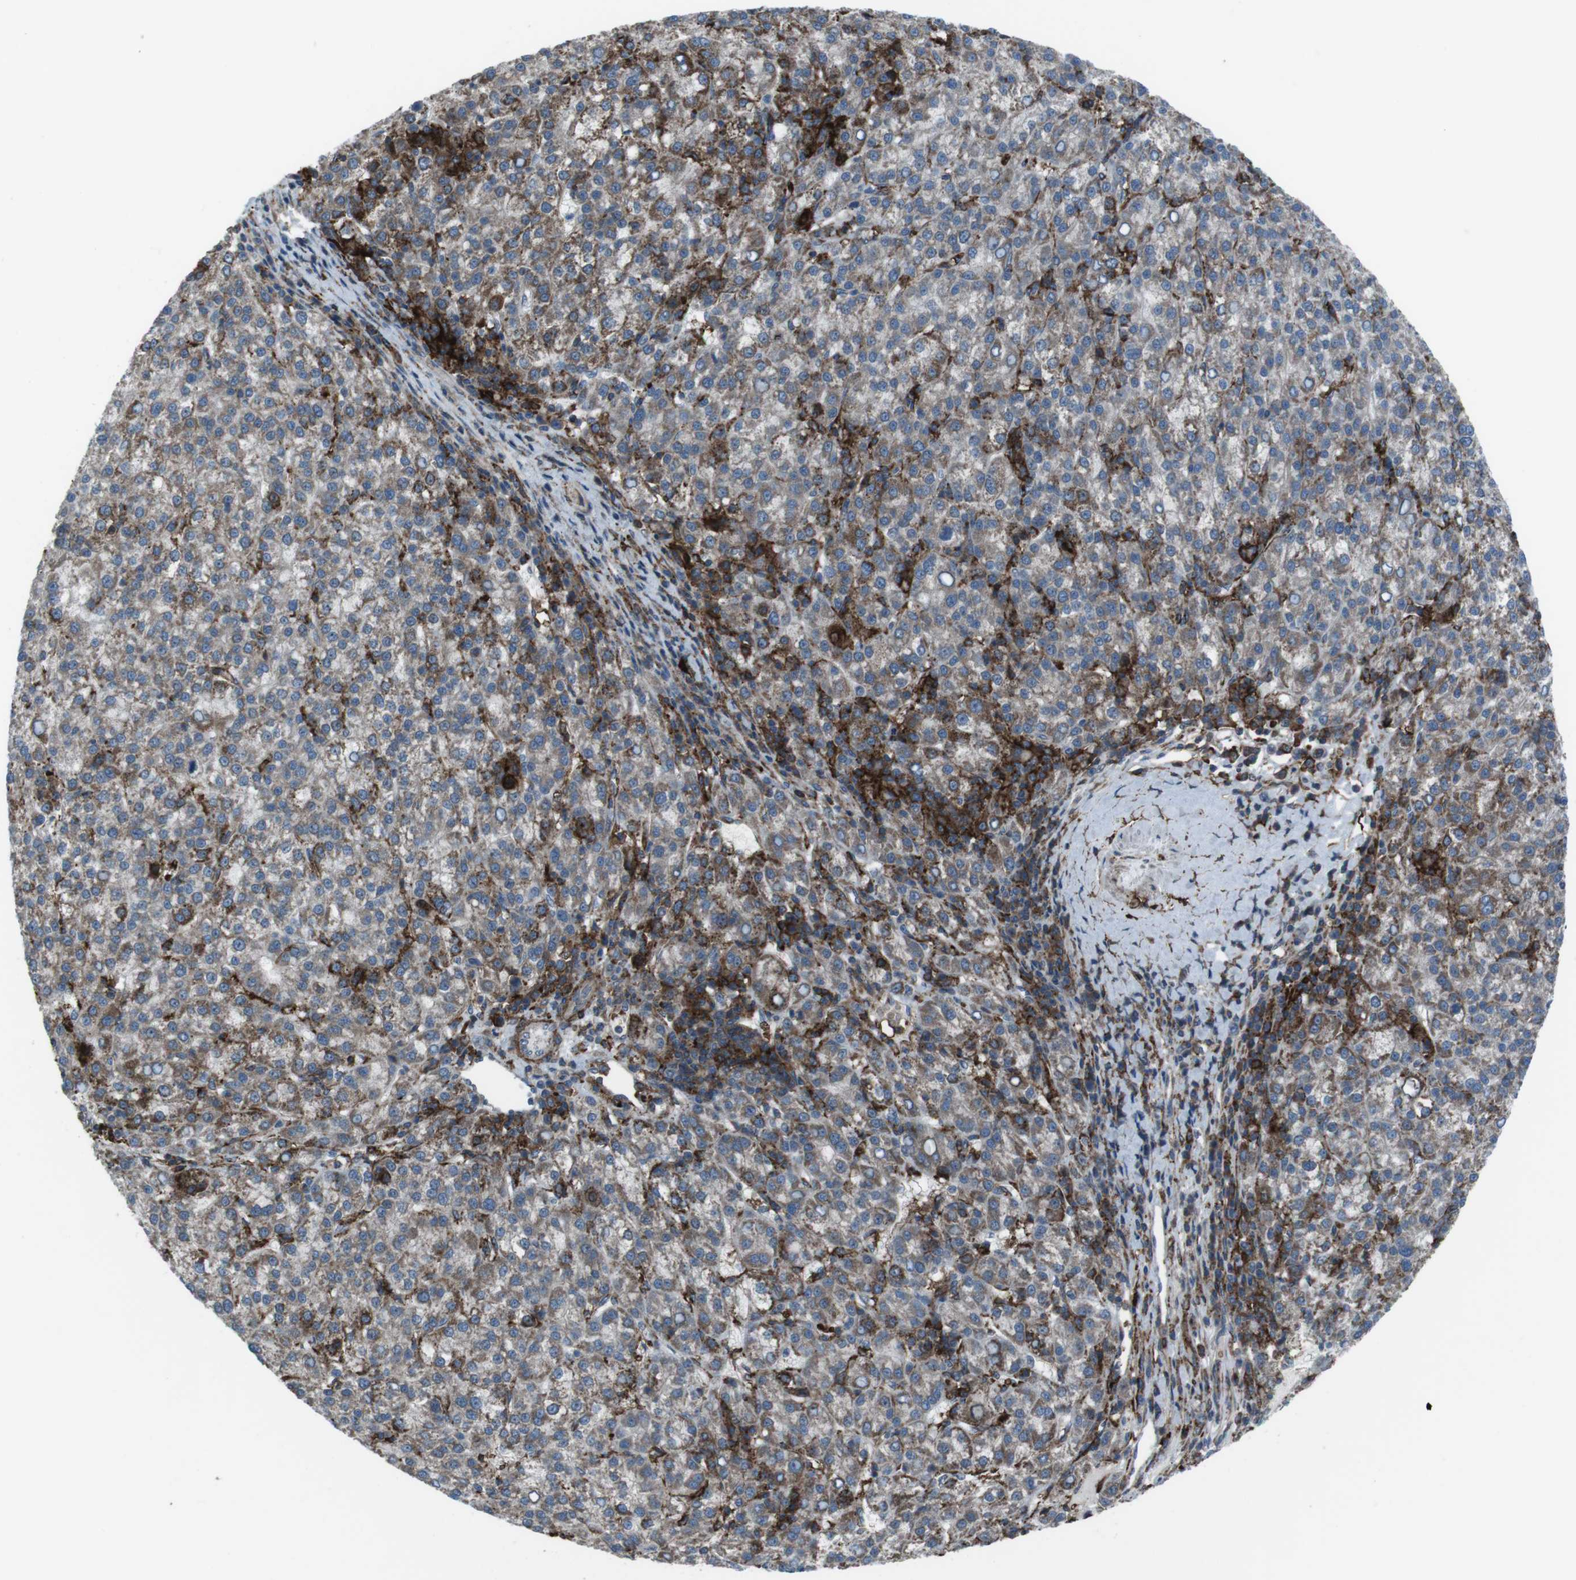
{"staining": {"intensity": "moderate", "quantity": ">75%", "location": "cytoplasmic/membranous"}, "tissue": "liver cancer", "cell_type": "Tumor cells", "image_type": "cancer", "snomed": [{"axis": "morphology", "description": "Carcinoma, Hepatocellular, NOS"}, {"axis": "topography", "description": "Liver"}], "caption": "This histopathology image reveals liver cancer stained with IHC to label a protein in brown. The cytoplasmic/membranous of tumor cells show moderate positivity for the protein. Nuclei are counter-stained blue.", "gene": "GDF10", "patient": {"sex": "female", "age": 58}}